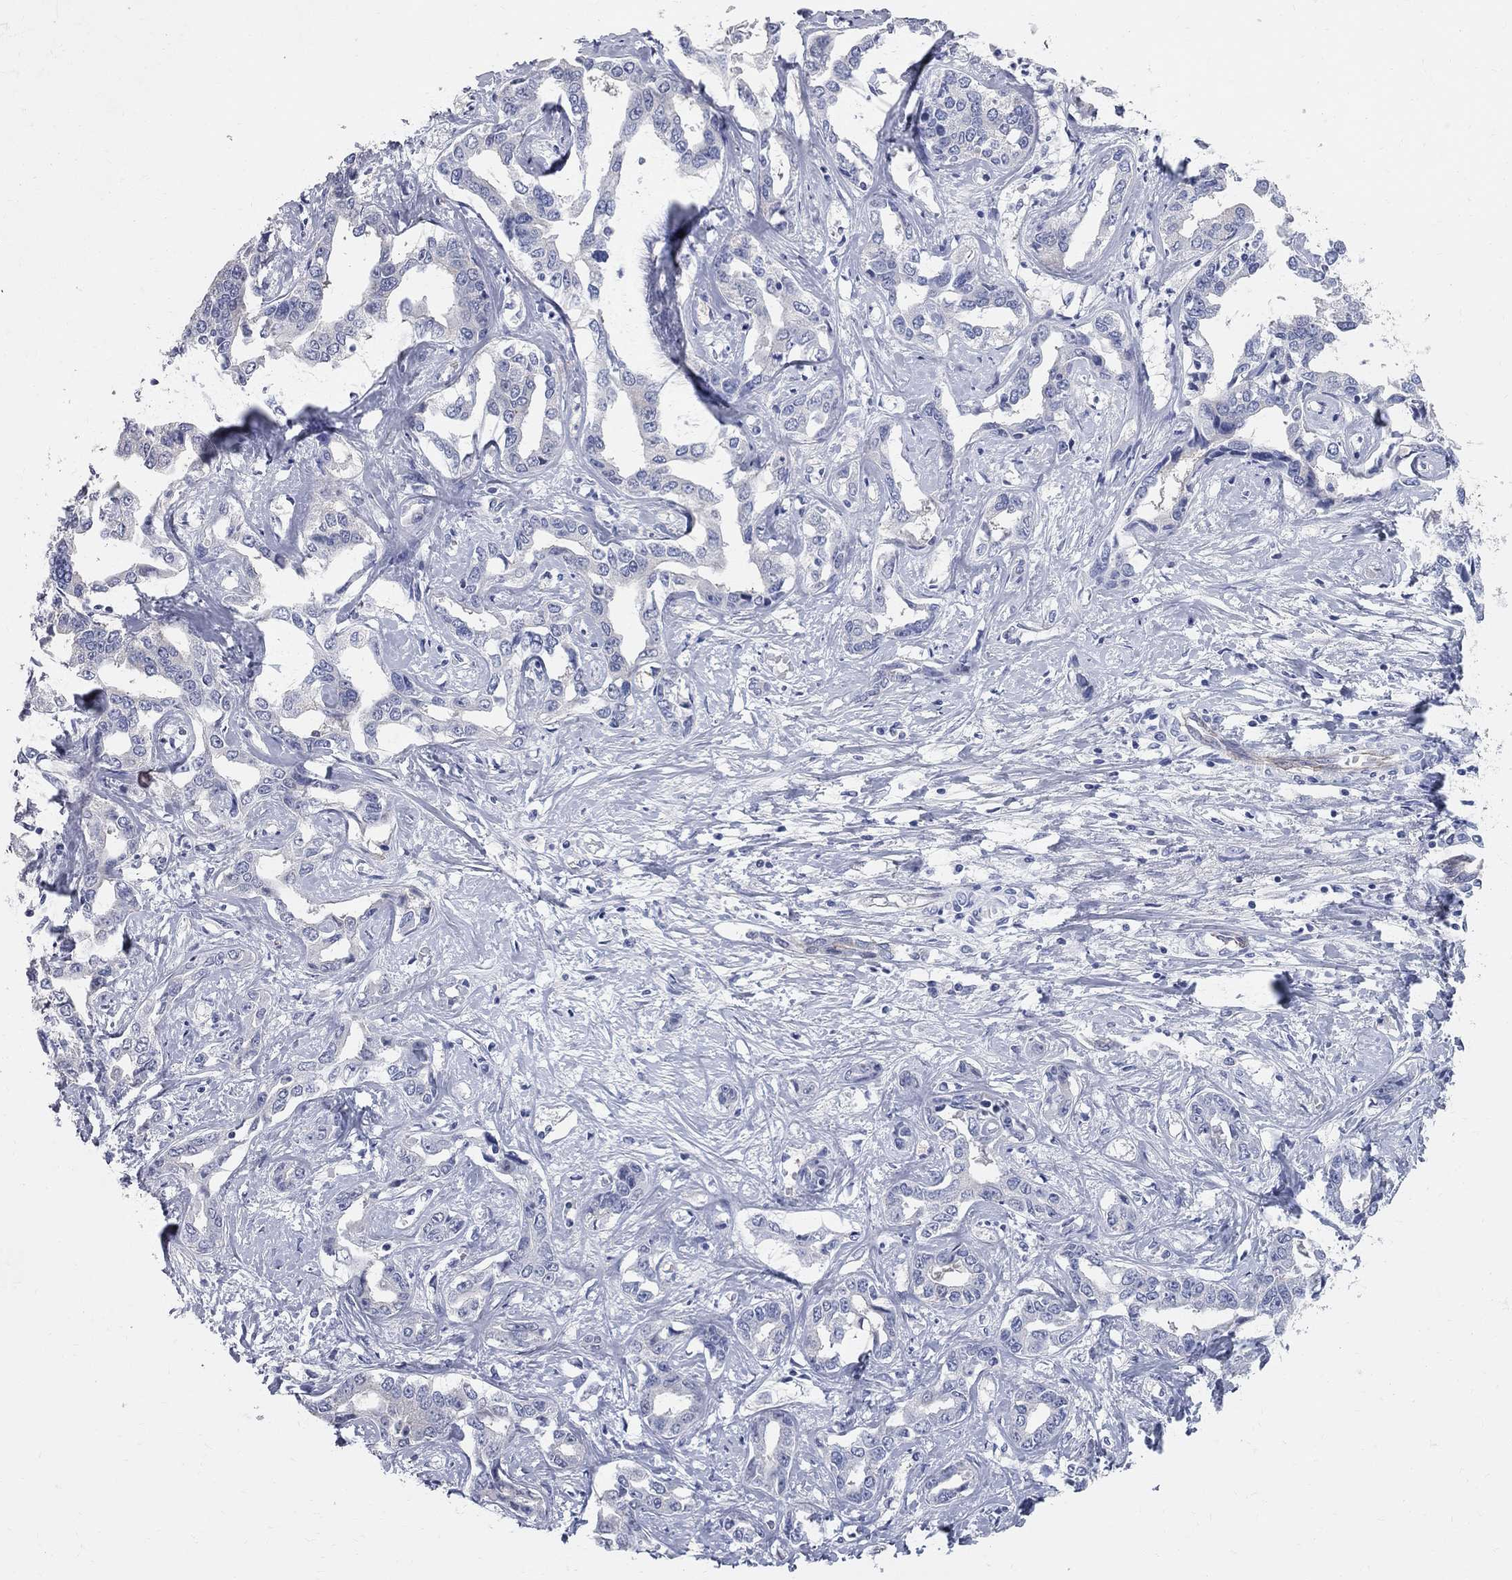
{"staining": {"intensity": "negative", "quantity": "none", "location": "none"}, "tissue": "liver cancer", "cell_type": "Tumor cells", "image_type": "cancer", "snomed": [{"axis": "morphology", "description": "Cholangiocarcinoma"}, {"axis": "topography", "description": "Liver"}], "caption": "A histopathology image of human liver cancer (cholangiocarcinoma) is negative for staining in tumor cells. (Stains: DAB immunohistochemistry with hematoxylin counter stain, Microscopy: brightfield microscopy at high magnification).", "gene": "AOX1", "patient": {"sex": "male", "age": 59}}